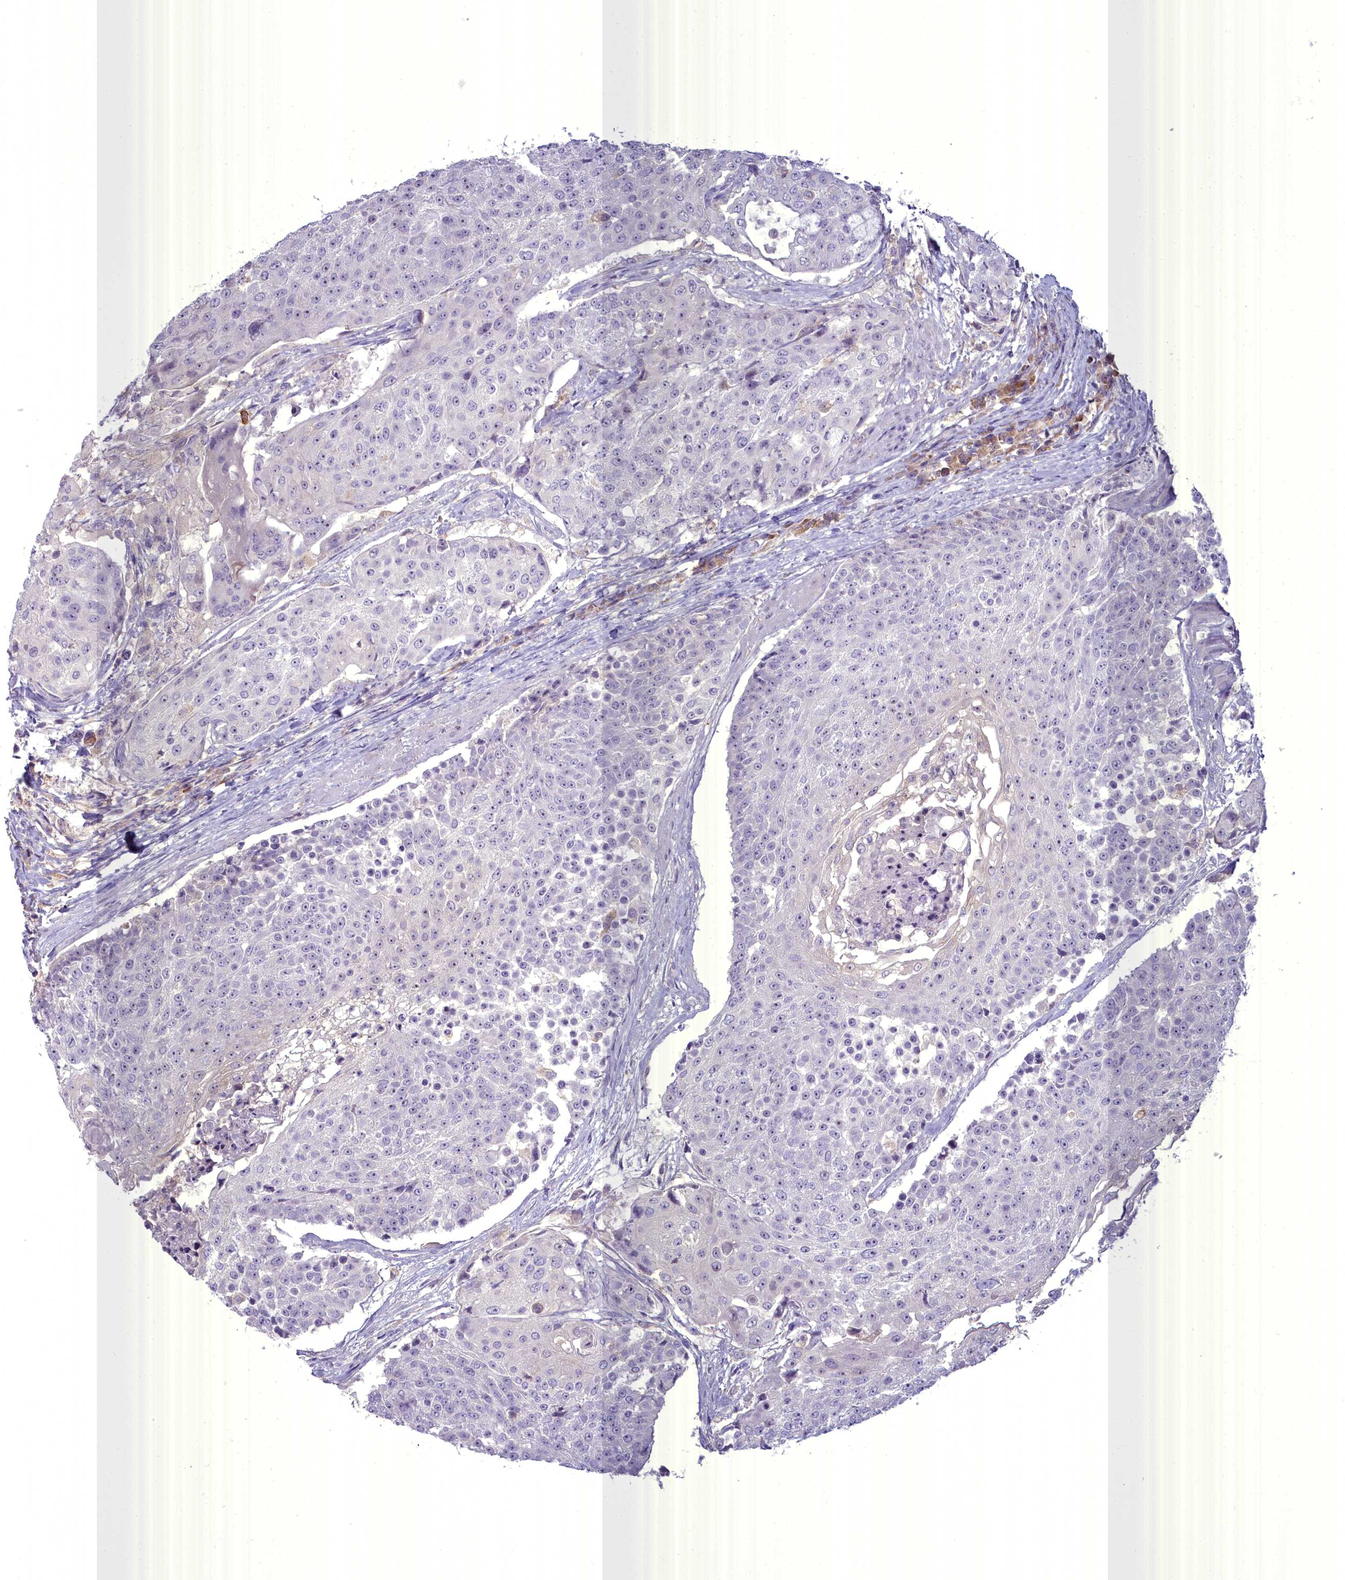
{"staining": {"intensity": "weak", "quantity": "<25%", "location": "cytoplasmic/membranous"}, "tissue": "urothelial cancer", "cell_type": "Tumor cells", "image_type": "cancer", "snomed": [{"axis": "morphology", "description": "Urothelial carcinoma, High grade"}, {"axis": "topography", "description": "Urinary bladder"}], "caption": "An image of human urothelial cancer is negative for staining in tumor cells.", "gene": "BLNK", "patient": {"sex": "female", "age": 63}}